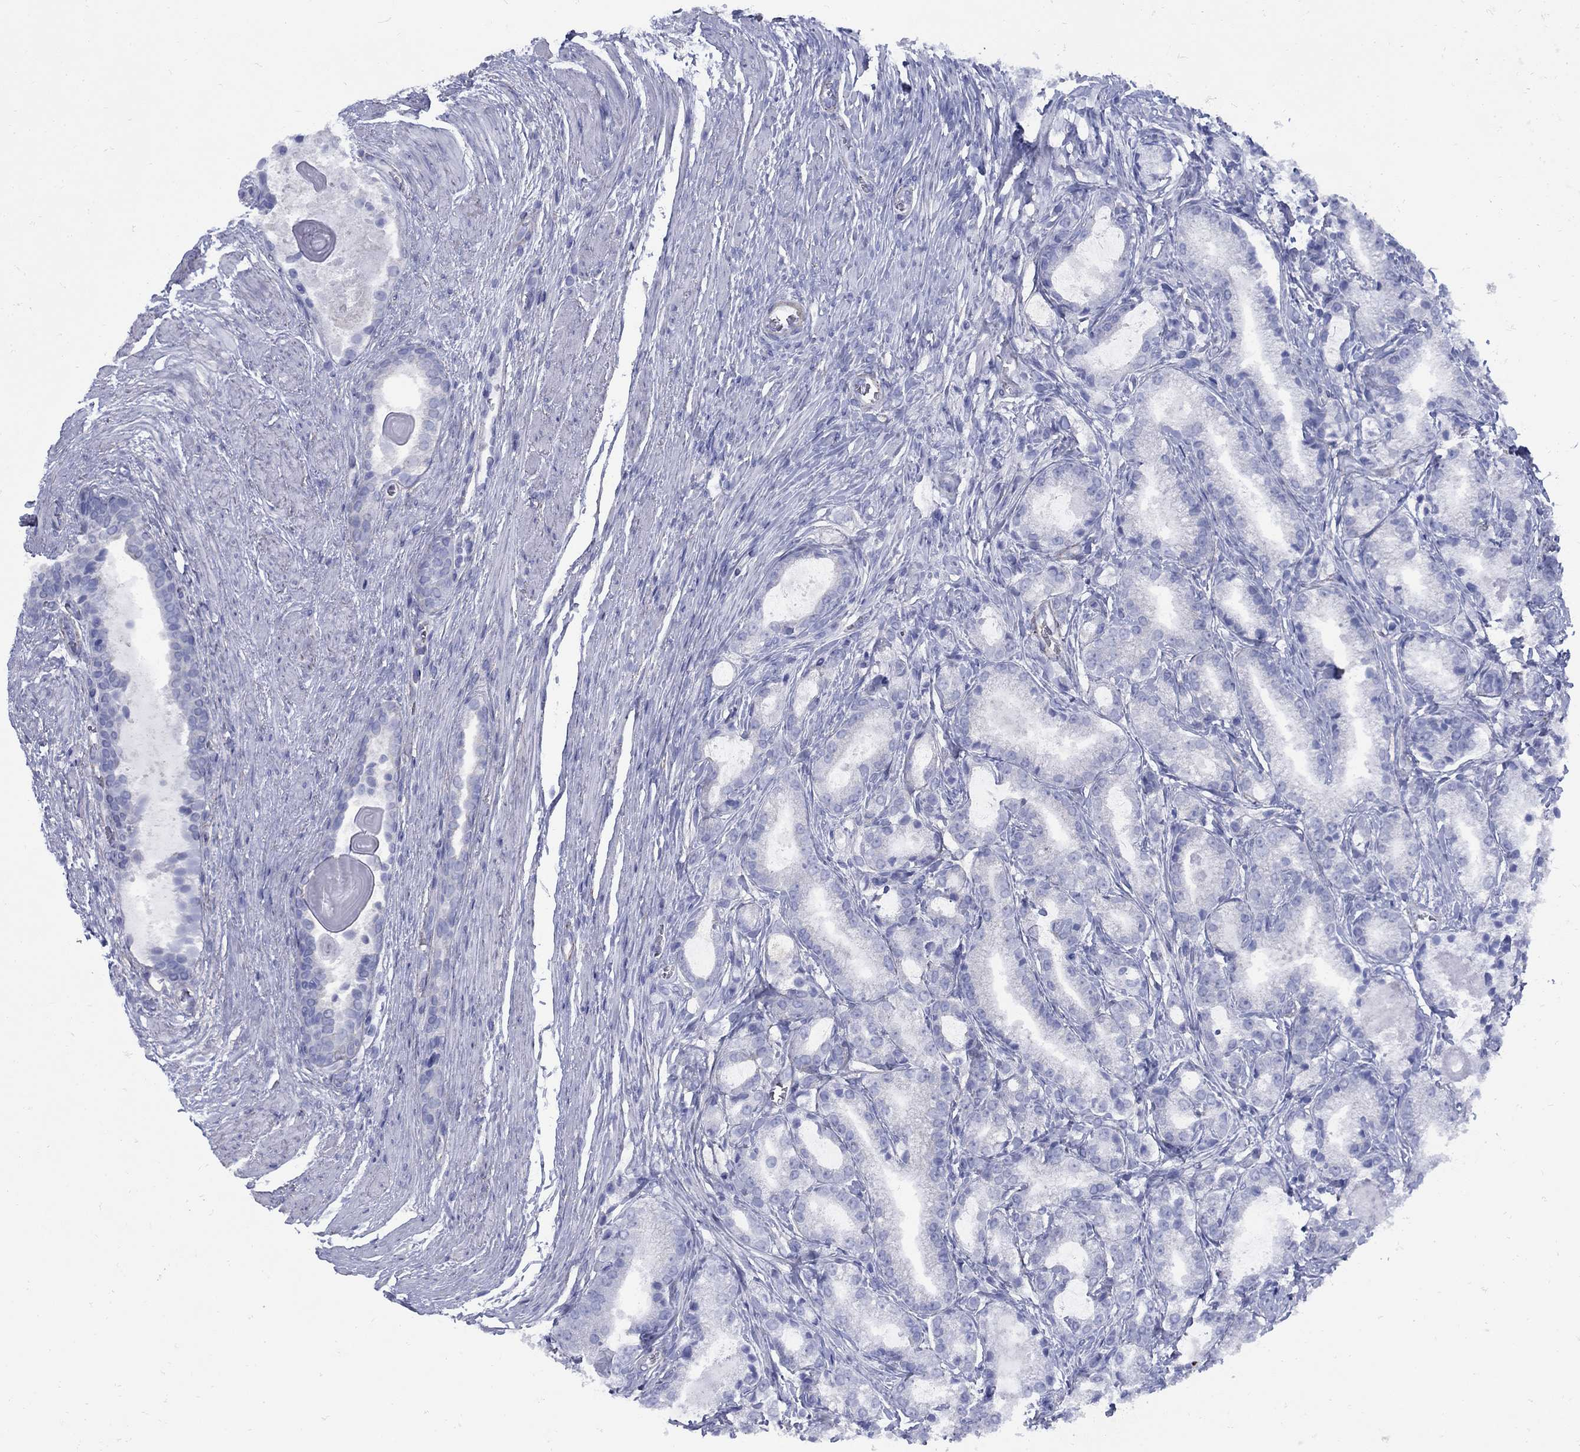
{"staining": {"intensity": "negative", "quantity": "none", "location": "none"}, "tissue": "prostate cancer", "cell_type": "Tumor cells", "image_type": "cancer", "snomed": [{"axis": "morphology", "description": "Adenocarcinoma, NOS"}, {"axis": "topography", "description": "Prostate and seminal vesicle, NOS"}, {"axis": "topography", "description": "Prostate"}], "caption": "Immunohistochemical staining of prostate cancer (adenocarcinoma) shows no significant staining in tumor cells. (DAB (3,3'-diaminobenzidine) IHC visualized using brightfield microscopy, high magnification).", "gene": "SEPTIN8", "patient": {"sex": "male", "age": 62}}